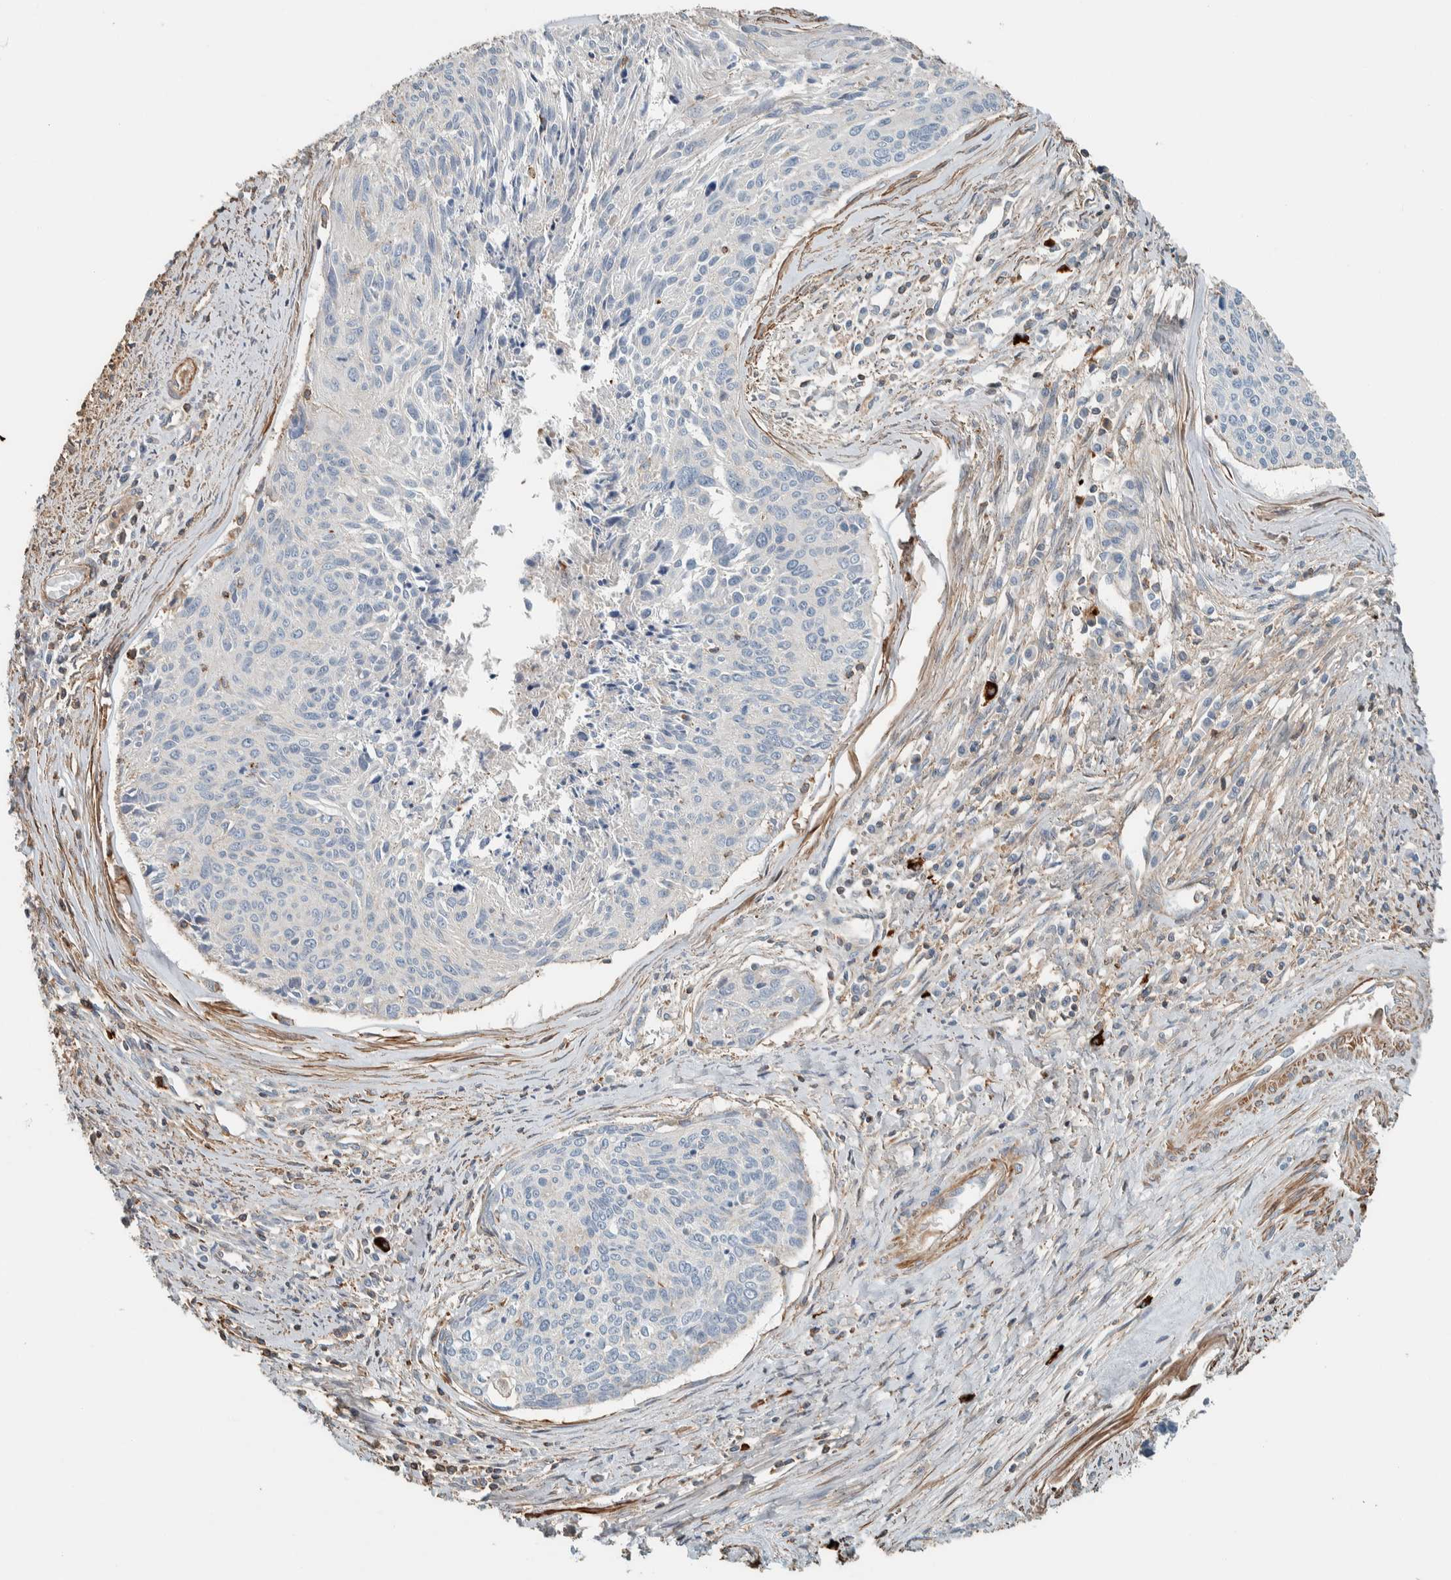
{"staining": {"intensity": "negative", "quantity": "none", "location": "none"}, "tissue": "cervical cancer", "cell_type": "Tumor cells", "image_type": "cancer", "snomed": [{"axis": "morphology", "description": "Squamous cell carcinoma, NOS"}, {"axis": "topography", "description": "Cervix"}], "caption": "IHC photomicrograph of neoplastic tissue: cervical cancer (squamous cell carcinoma) stained with DAB (3,3'-diaminobenzidine) displays no significant protein expression in tumor cells. The staining was performed using DAB (3,3'-diaminobenzidine) to visualize the protein expression in brown, while the nuclei were stained in blue with hematoxylin (Magnification: 20x).", "gene": "CTBP2", "patient": {"sex": "female", "age": 55}}